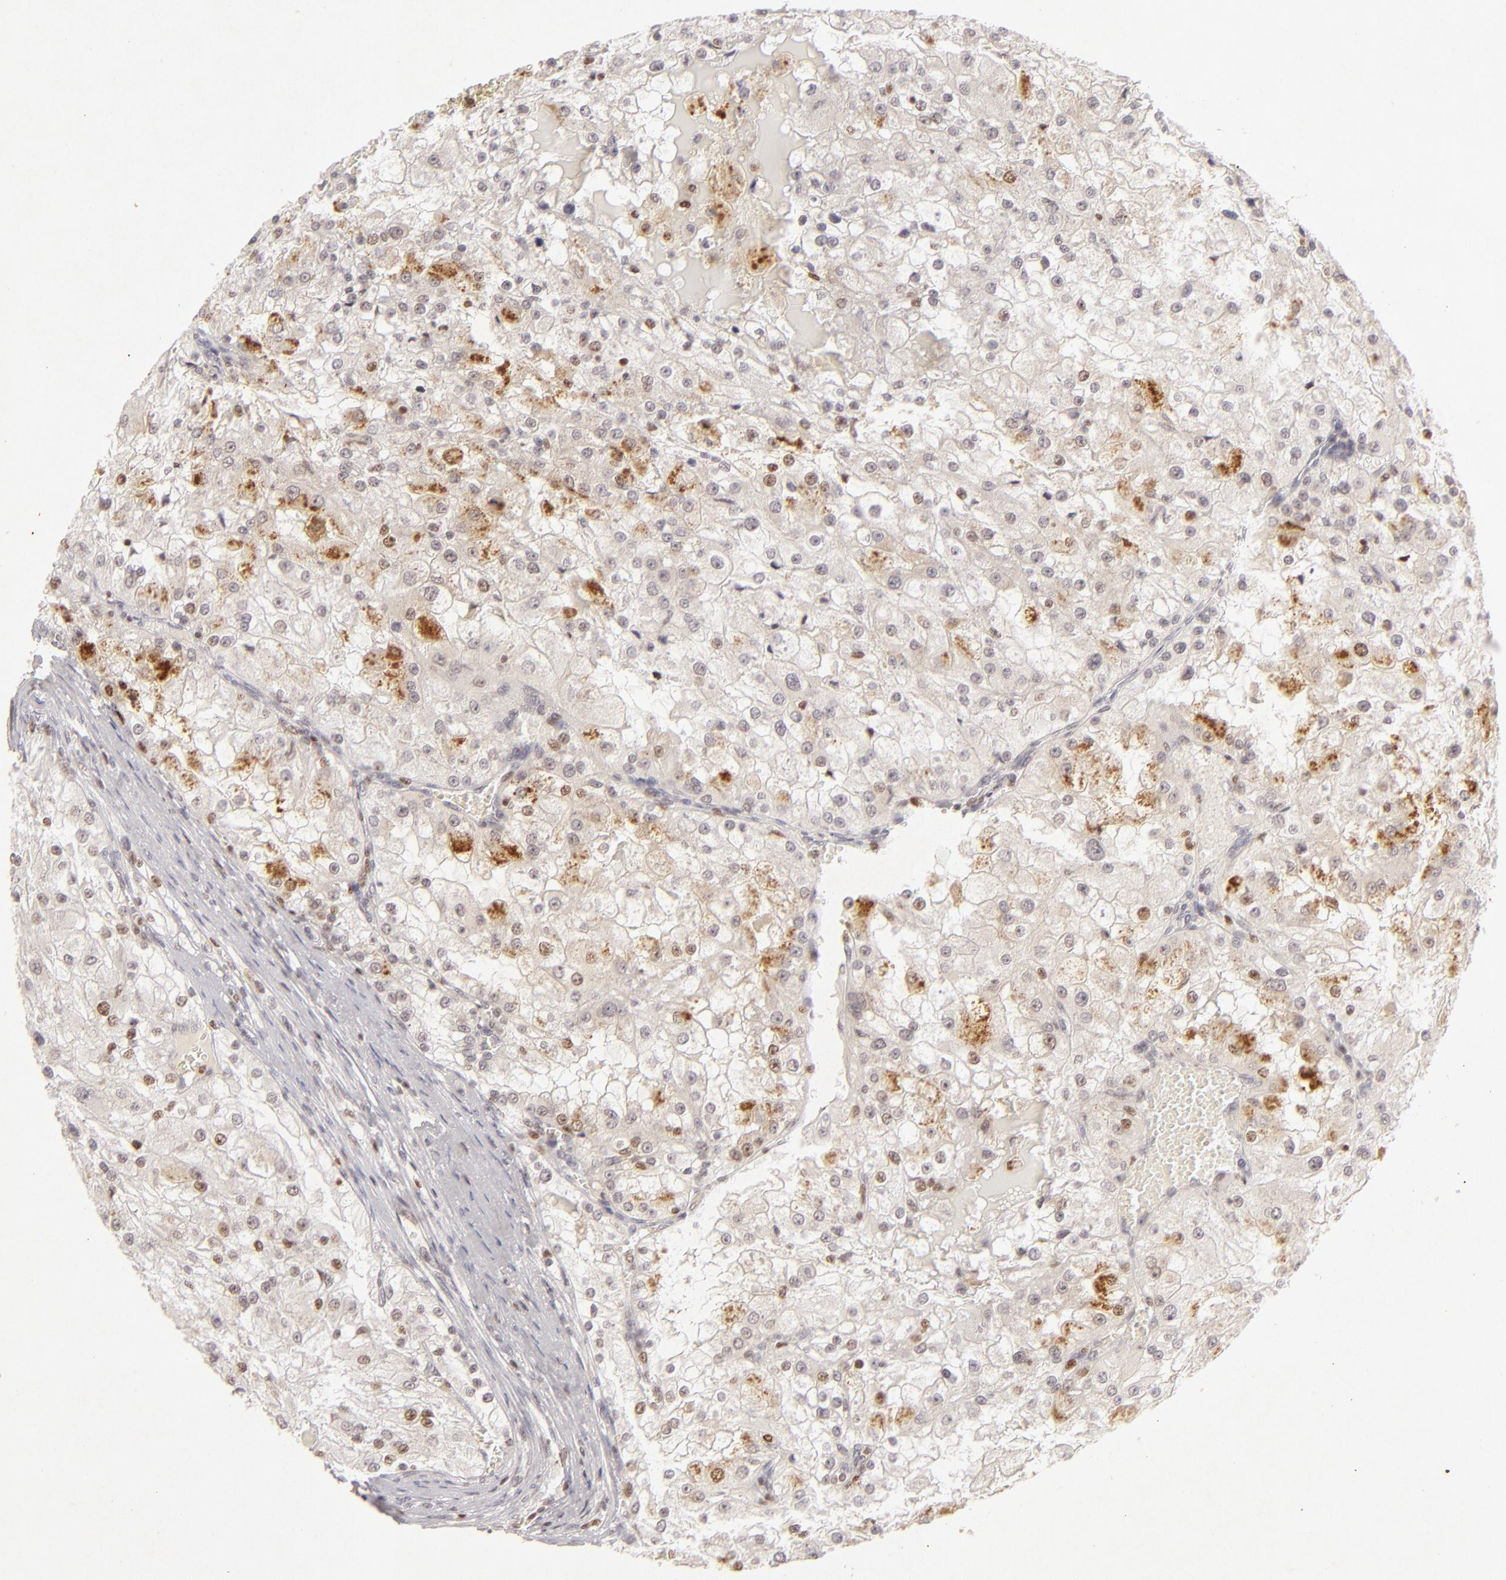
{"staining": {"intensity": "moderate", "quantity": "<25%", "location": "nuclear"}, "tissue": "renal cancer", "cell_type": "Tumor cells", "image_type": "cancer", "snomed": [{"axis": "morphology", "description": "Adenocarcinoma, NOS"}, {"axis": "topography", "description": "Kidney"}], "caption": "Moderate nuclear positivity is identified in approximately <25% of tumor cells in renal cancer (adenocarcinoma).", "gene": "FEN1", "patient": {"sex": "female", "age": 74}}